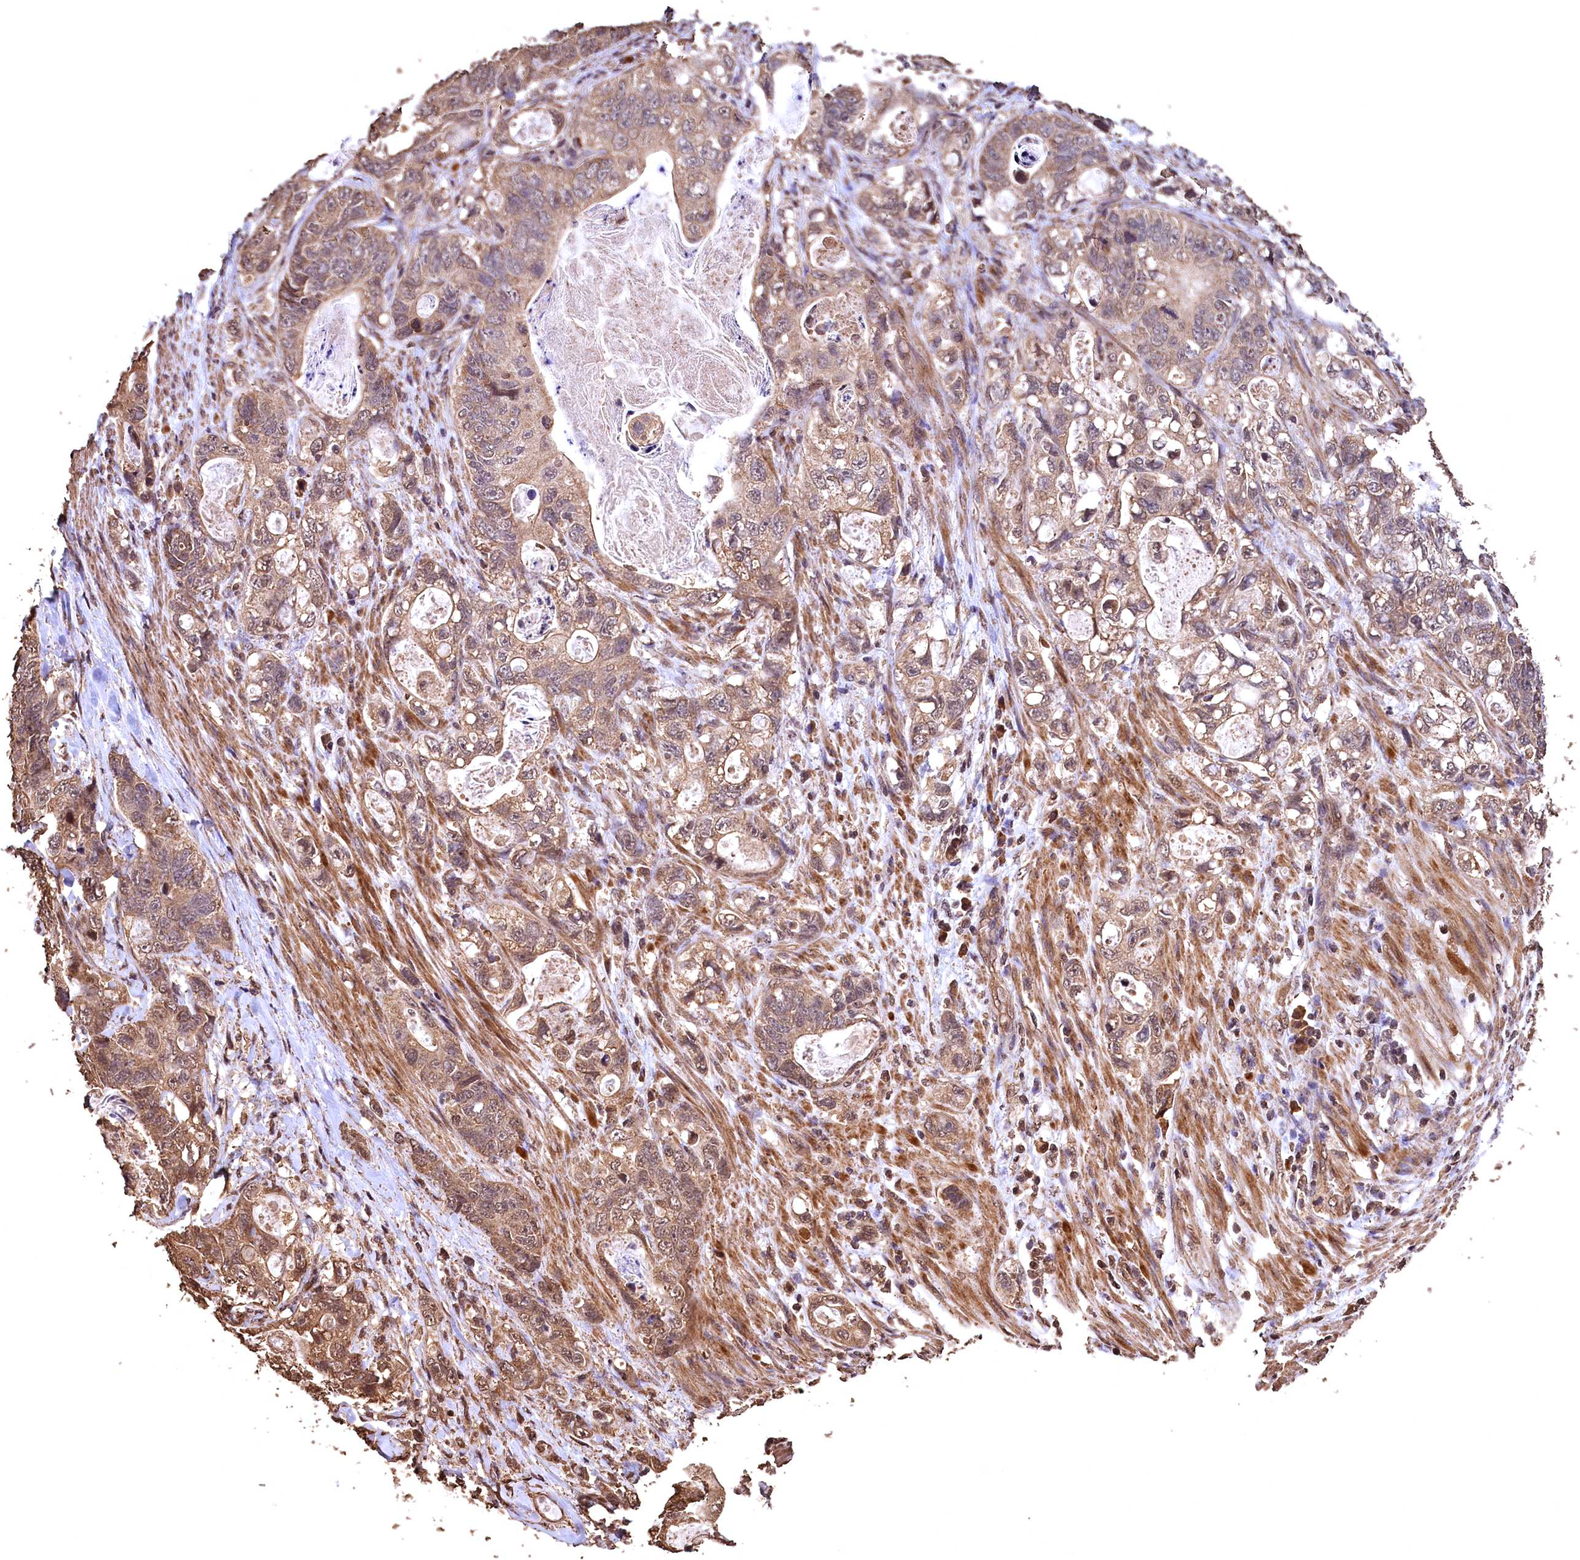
{"staining": {"intensity": "weak", "quantity": ">75%", "location": "cytoplasmic/membranous"}, "tissue": "stomach cancer", "cell_type": "Tumor cells", "image_type": "cancer", "snomed": [{"axis": "morphology", "description": "Normal tissue, NOS"}, {"axis": "morphology", "description": "Adenocarcinoma, NOS"}, {"axis": "topography", "description": "Stomach"}], "caption": "This is a photomicrograph of IHC staining of stomach adenocarcinoma, which shows weak staining in the cytoplasmic/membranous of tumor cells.", "gene": "CEP57L1", "patient": {"sex": "female", "age": 89}}